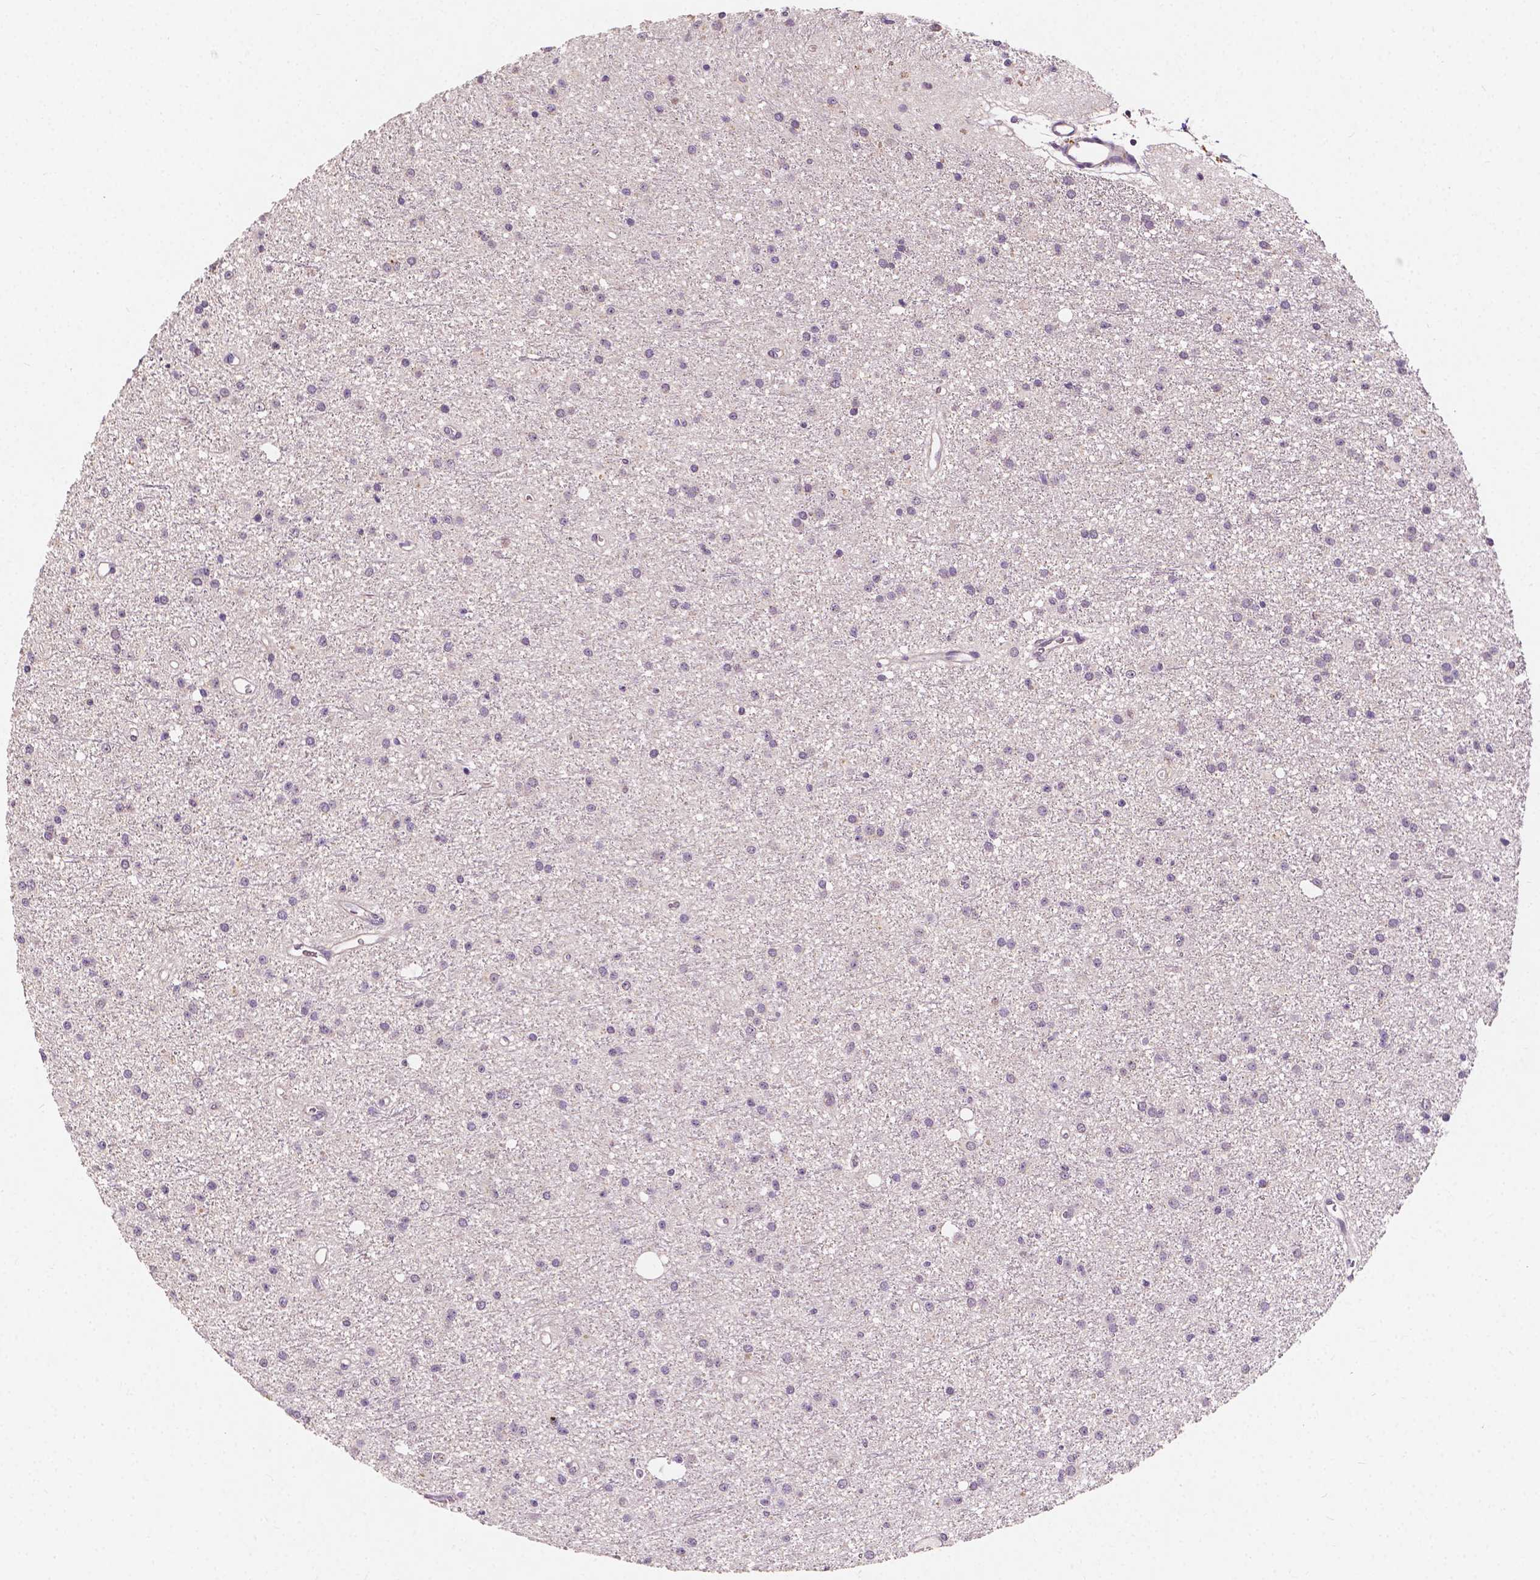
{"staining": {"intensity": "negative", "quantity": "none", "location": "none"}, "tissue": "glioma", "cell_type": "Tumor cells", "image_type": "cancer", "snomed": [{"axis": "morphology", "description": "Glioma, malignant, Low grade"}, {"axis": "topography", "description": "Brain"}], "caption": "Tumor cells show no significant expression in glioma. The staining was performed using DAB (3,3'-diaminobenzidine) to visualize the protein expression in brown, while the nuclei were stained in blue with hematoxylin (Magnification: 20x).", "gene": "SIRT2", "patient": {"sex": "male", "age": 27}}